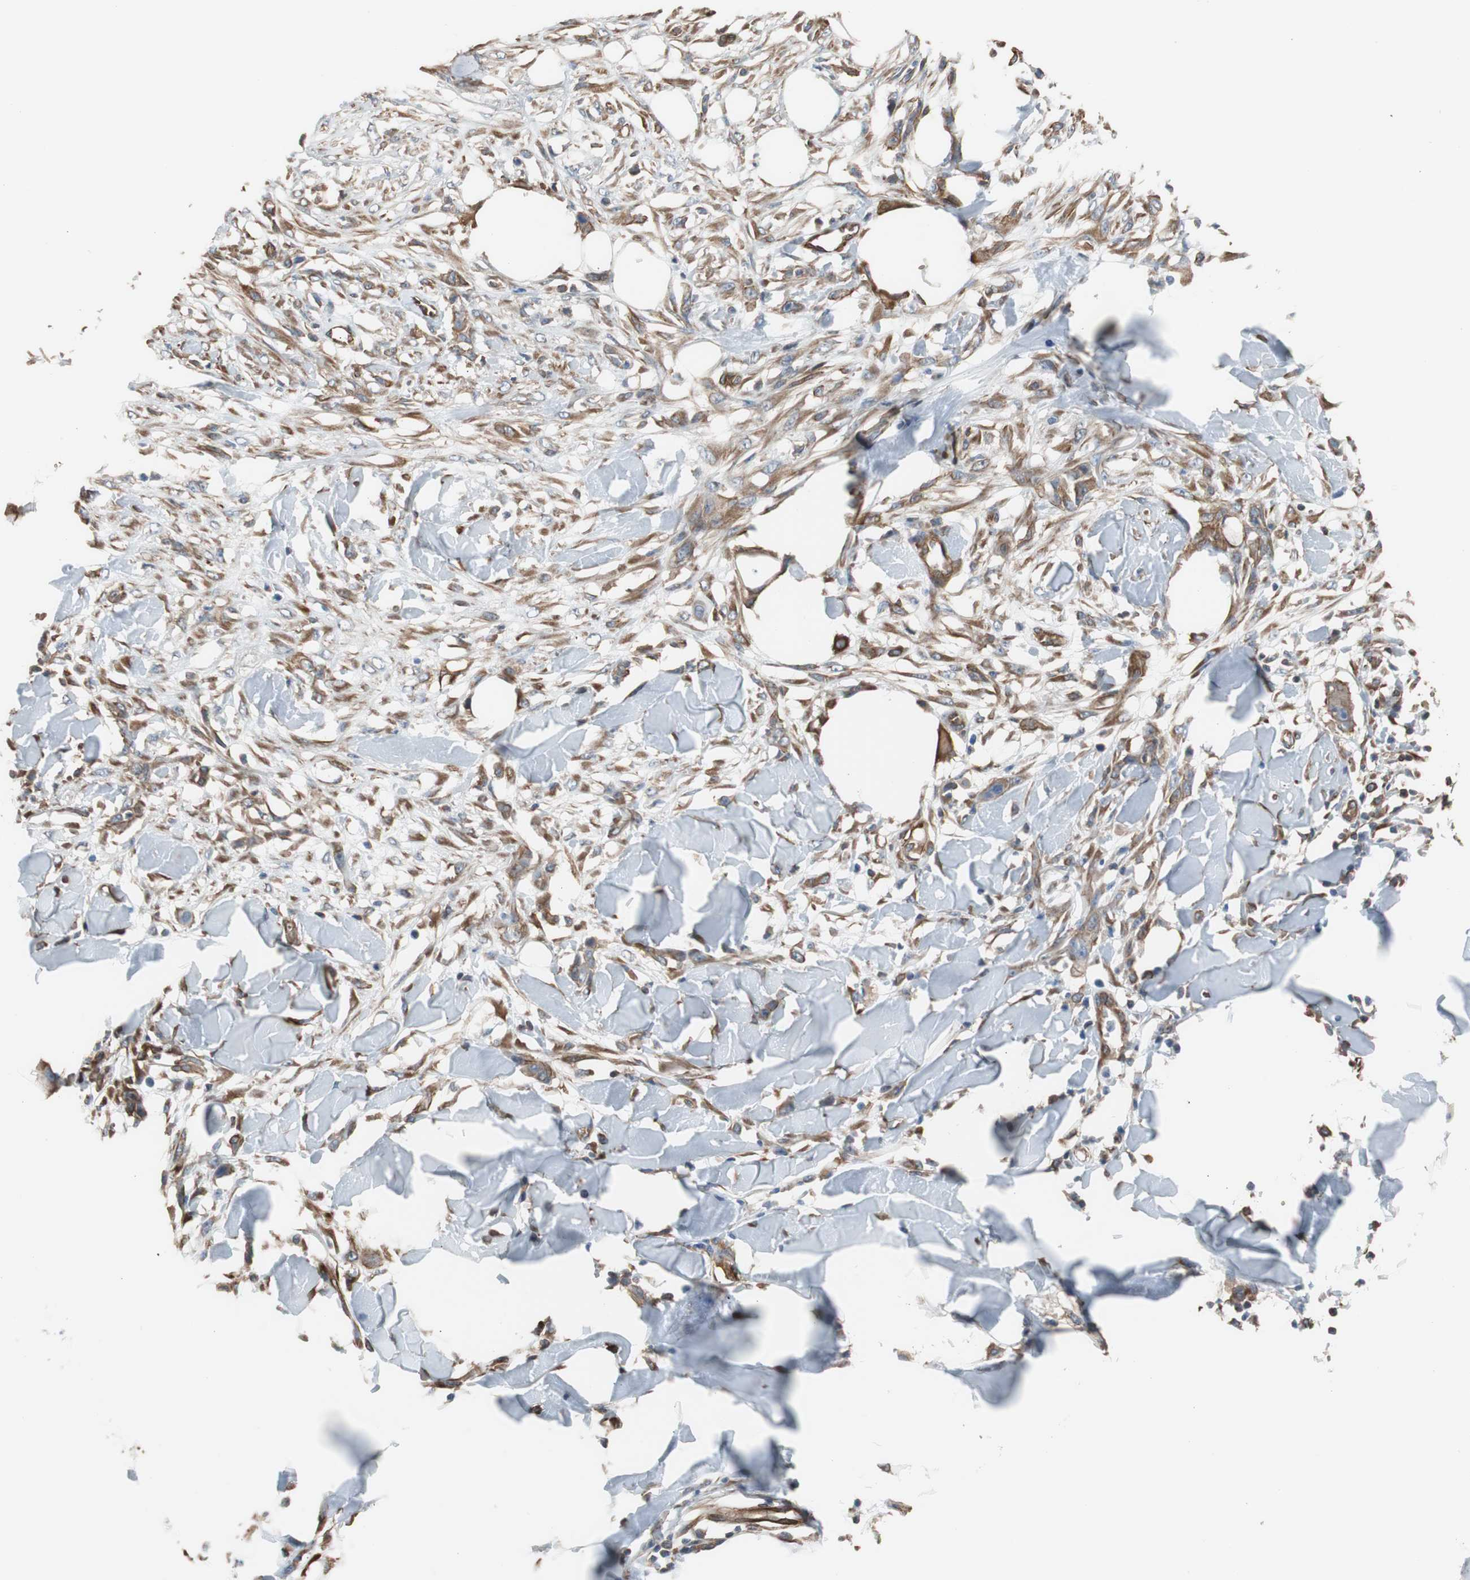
{"staining": {"intensity": "moderate", "quantity": "25%-75%", "location": "cytoplasmic/membranous"}, "tissue": "skin cancer", "cell_type": "Tumor cells", "image_type": "cancer", "snomed": [{"axis": "morphology", "description": "Normal tissue, NOS"}, {"axis": "morphology", "description": "Squamous cell carcinoma, NOS"}, {"axis": "topography", "description": "Skin"}], "caption": "Immunohistochemistry (IHC) micrograph of human squamous cell carcinoma (skin) stained for a protein (brown), which displays medium levels of moderate cytoplasmic/membranous positivity in approximately 25%-75% of tumor cells.", "gene": "KIF3B", "patient": {"sex": "female", "age": 59}}